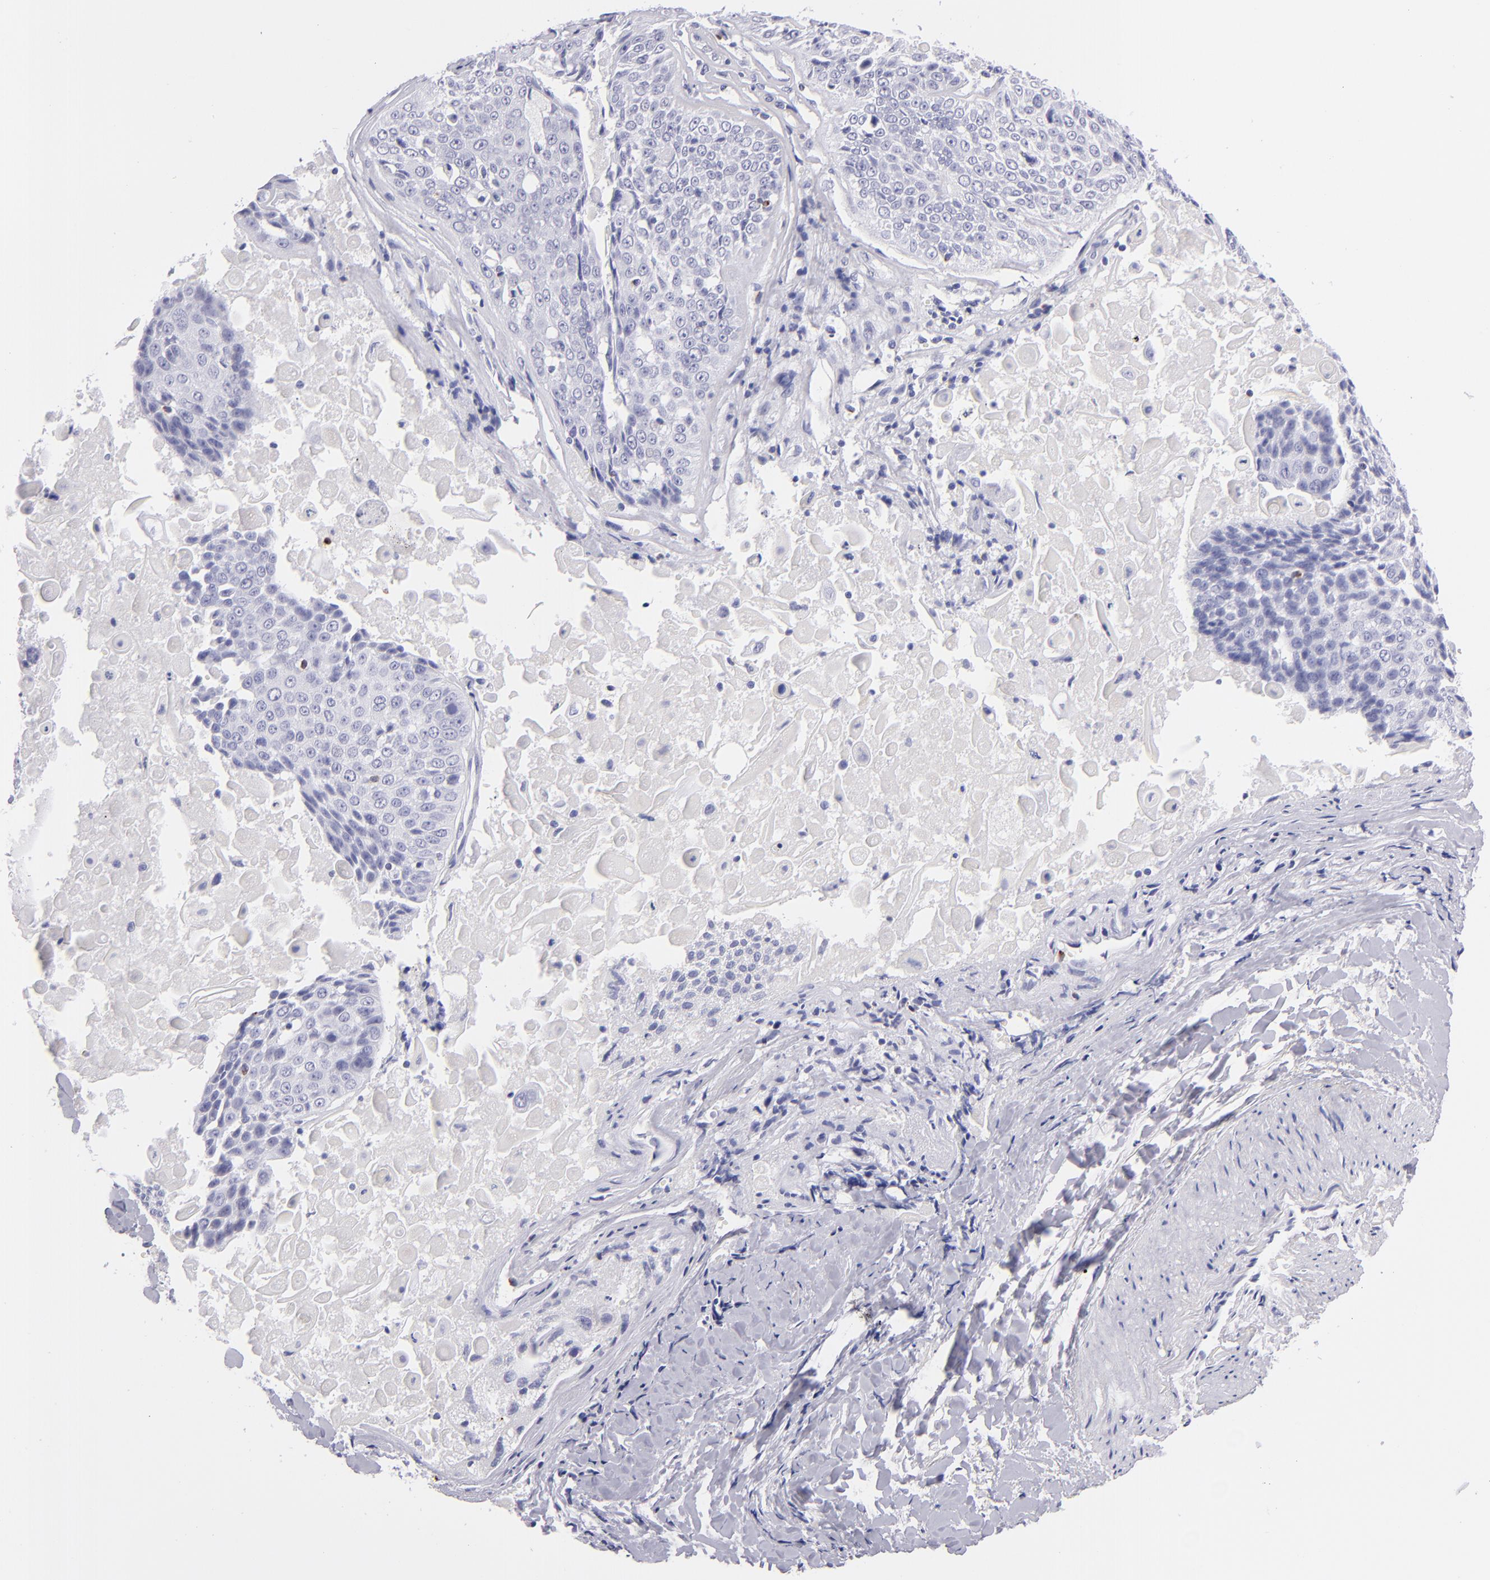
{"staining": {"intensity": "negative", "quantity": "none", "location": "none"}, "tissue": "lung cancer", "cell_type": "Tumor cells", "image_type": "cancer", "snomed": [{"axis": "morphology", "description": "Adenocarcinoma, NOS"}, {"axis": "topography", "description": "Lung"}], "caption": "Lung cancer stained for a protein using immunohistochemistry (IHC) shows no staining tumor cells.", "gene": "PRF1", "patient": {"sex": "male", "age": 60}}